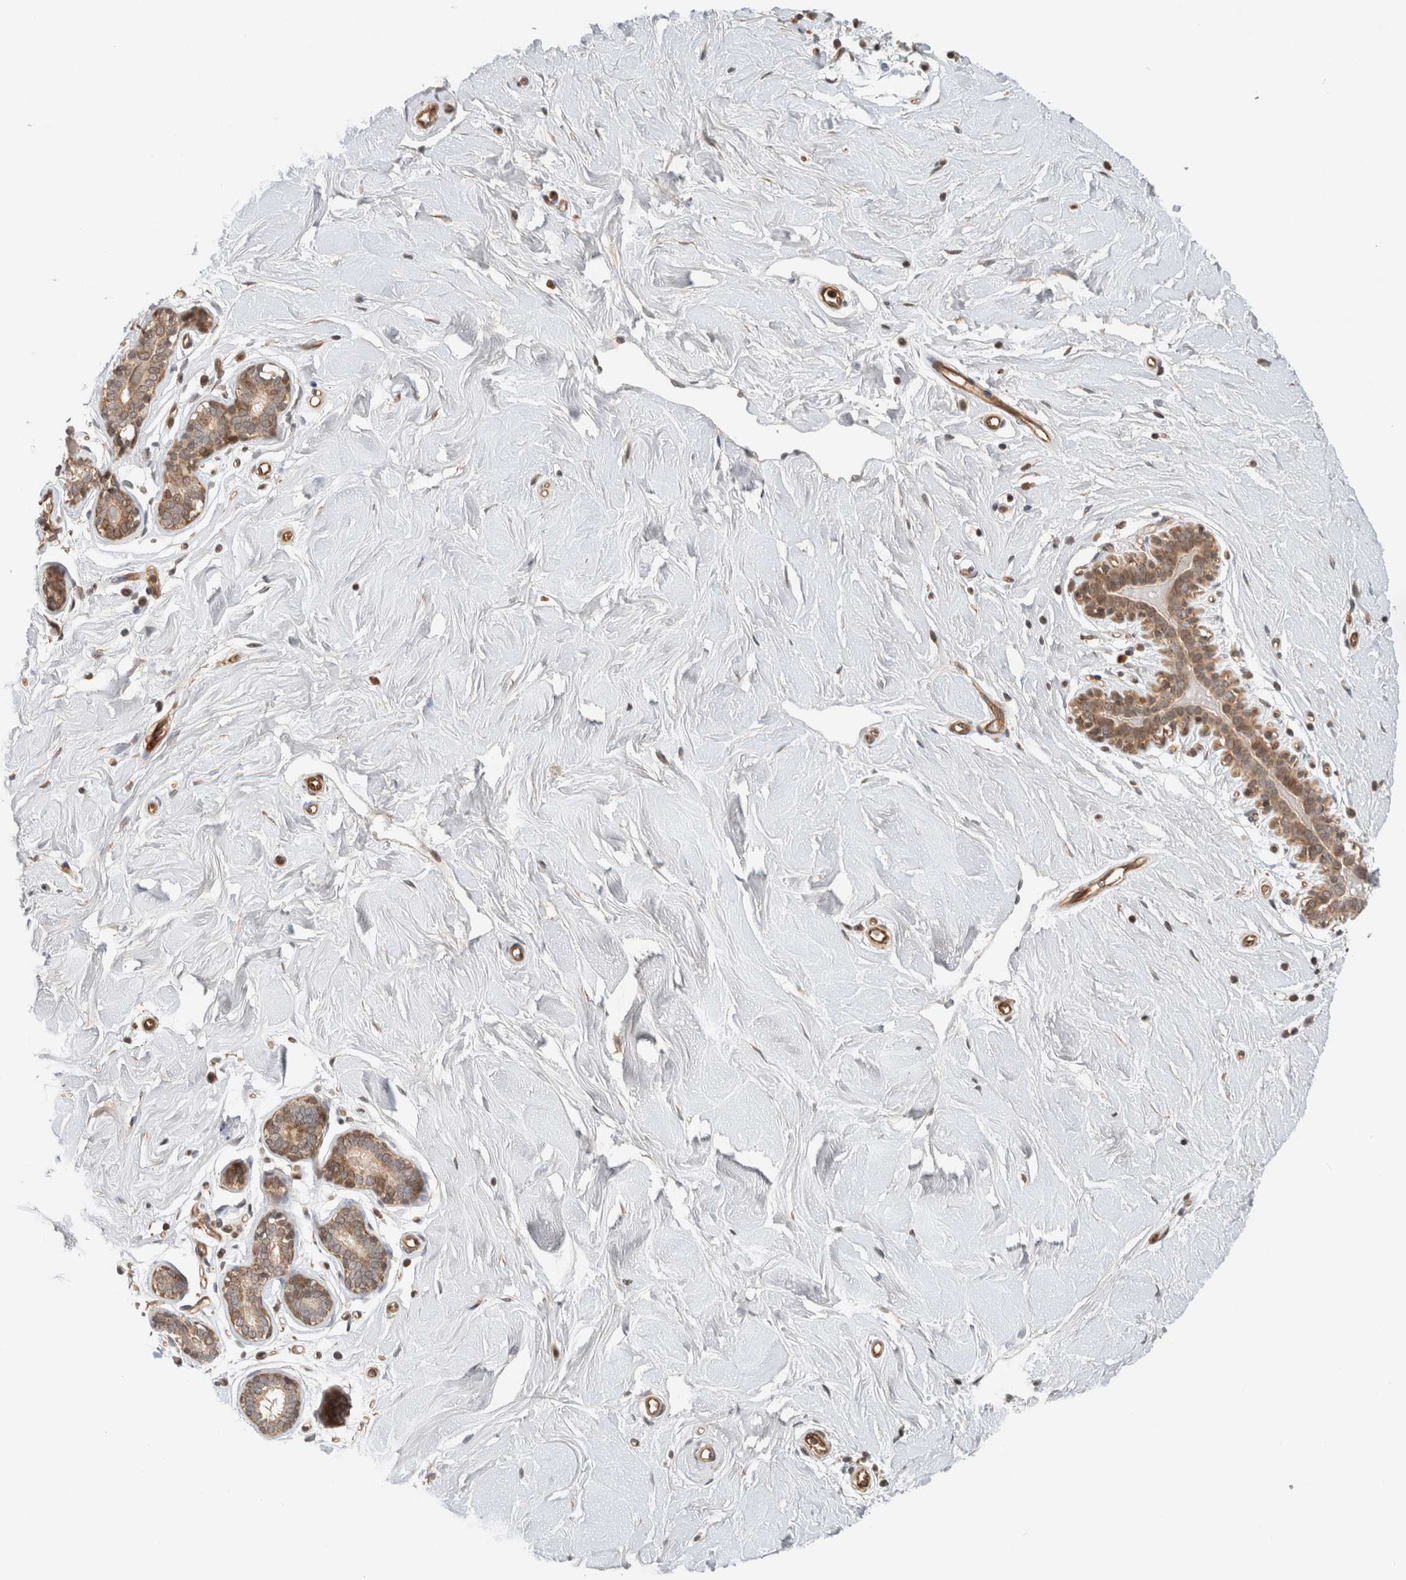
{"staining": {"intensity": "moderate", "quantity": ">75%", "location": "cytoplasmic/membranous"}, "tissue": "breast", "cell_type": "Adipocytes", "image_type": "normal", "snomed": [{"axis": "morphology", "description": "Normal tissue, NOS"}, {"axis": "topography", "description": "Breast"}], "caption": "Immunohistochemistry (IHC) image of benign breast: breast stained using immunohistochemistry (IHC) reveals medium levels of moderate protein expression localized specifically in the cytoplasmic/membranous of adipocytes, appearing as a cytoplasmic/membranous brown color.", "gene": "CAAP1", "patient": {"sex": "female", "age": 23}}